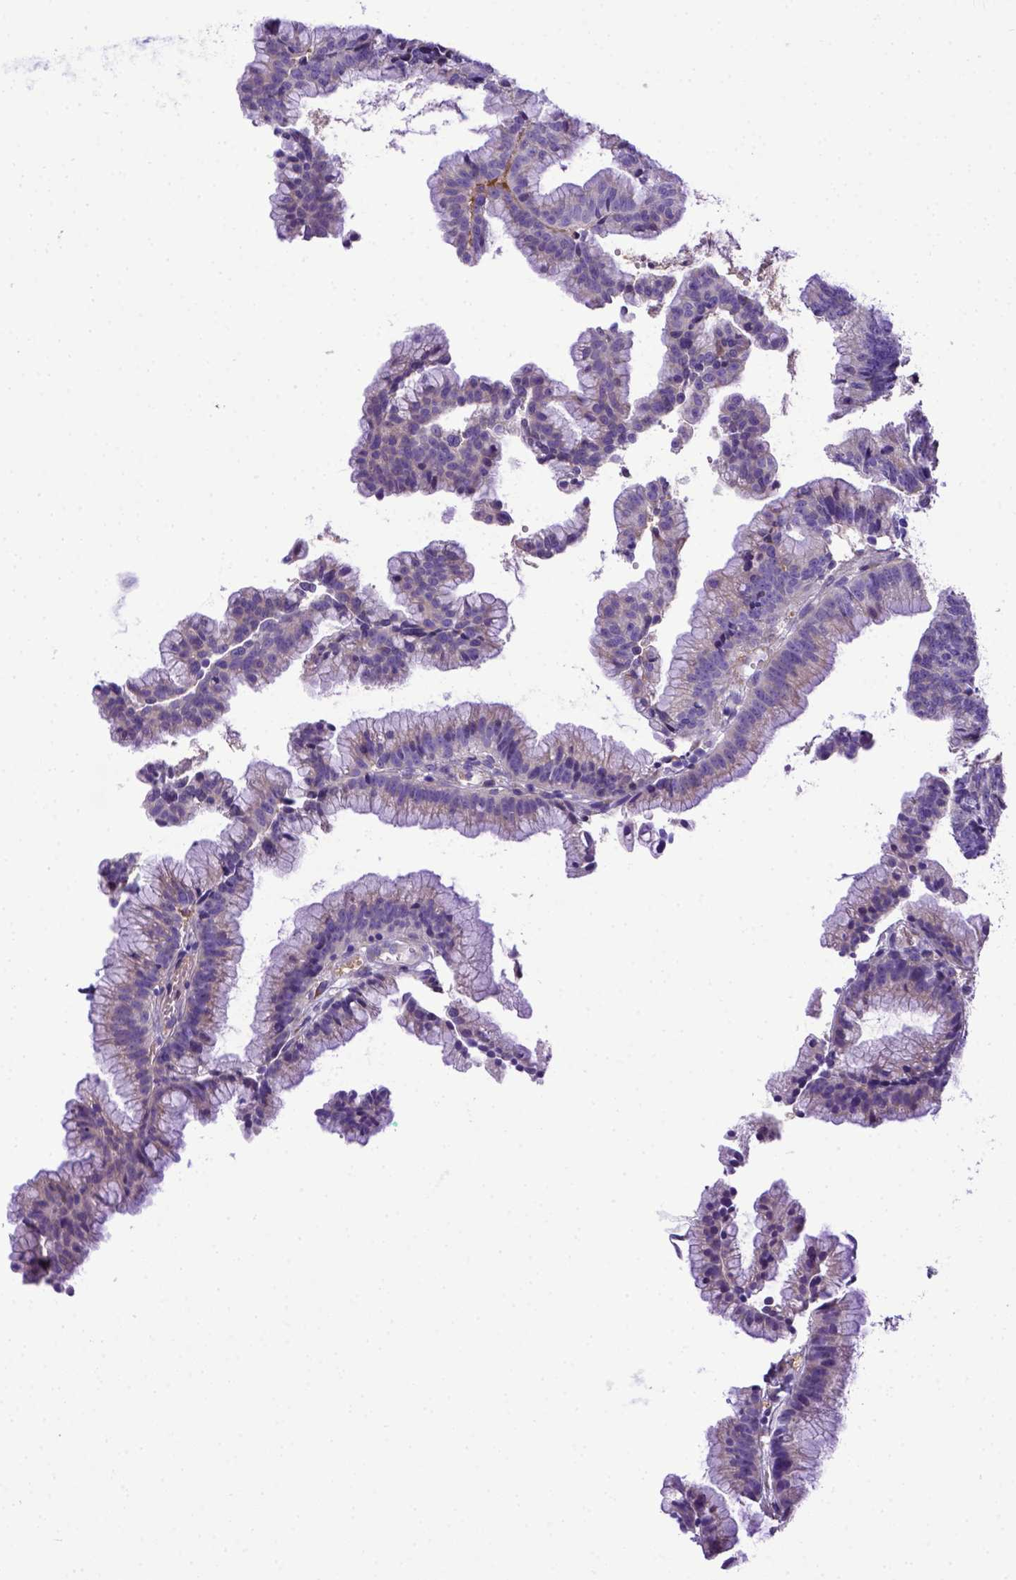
{"staining": {"intensity": "negative", "quantity": "none", "location": "none"}, "tissue": "colorectal cancer", "cell_type": "Tumor cells", "image_type": "cancer", "snomed": [{"axis": "morphology", "description": "Adenocarcinoma, NOS"}, {"axis": "topography", "description": "Colon"}], "caption": "This is an IHC image of adenocarcinoma (colorectal). There is no staining in tumor cells.", "gene": "CFAP300", "patient": {"sex": "female", "age": 78}}